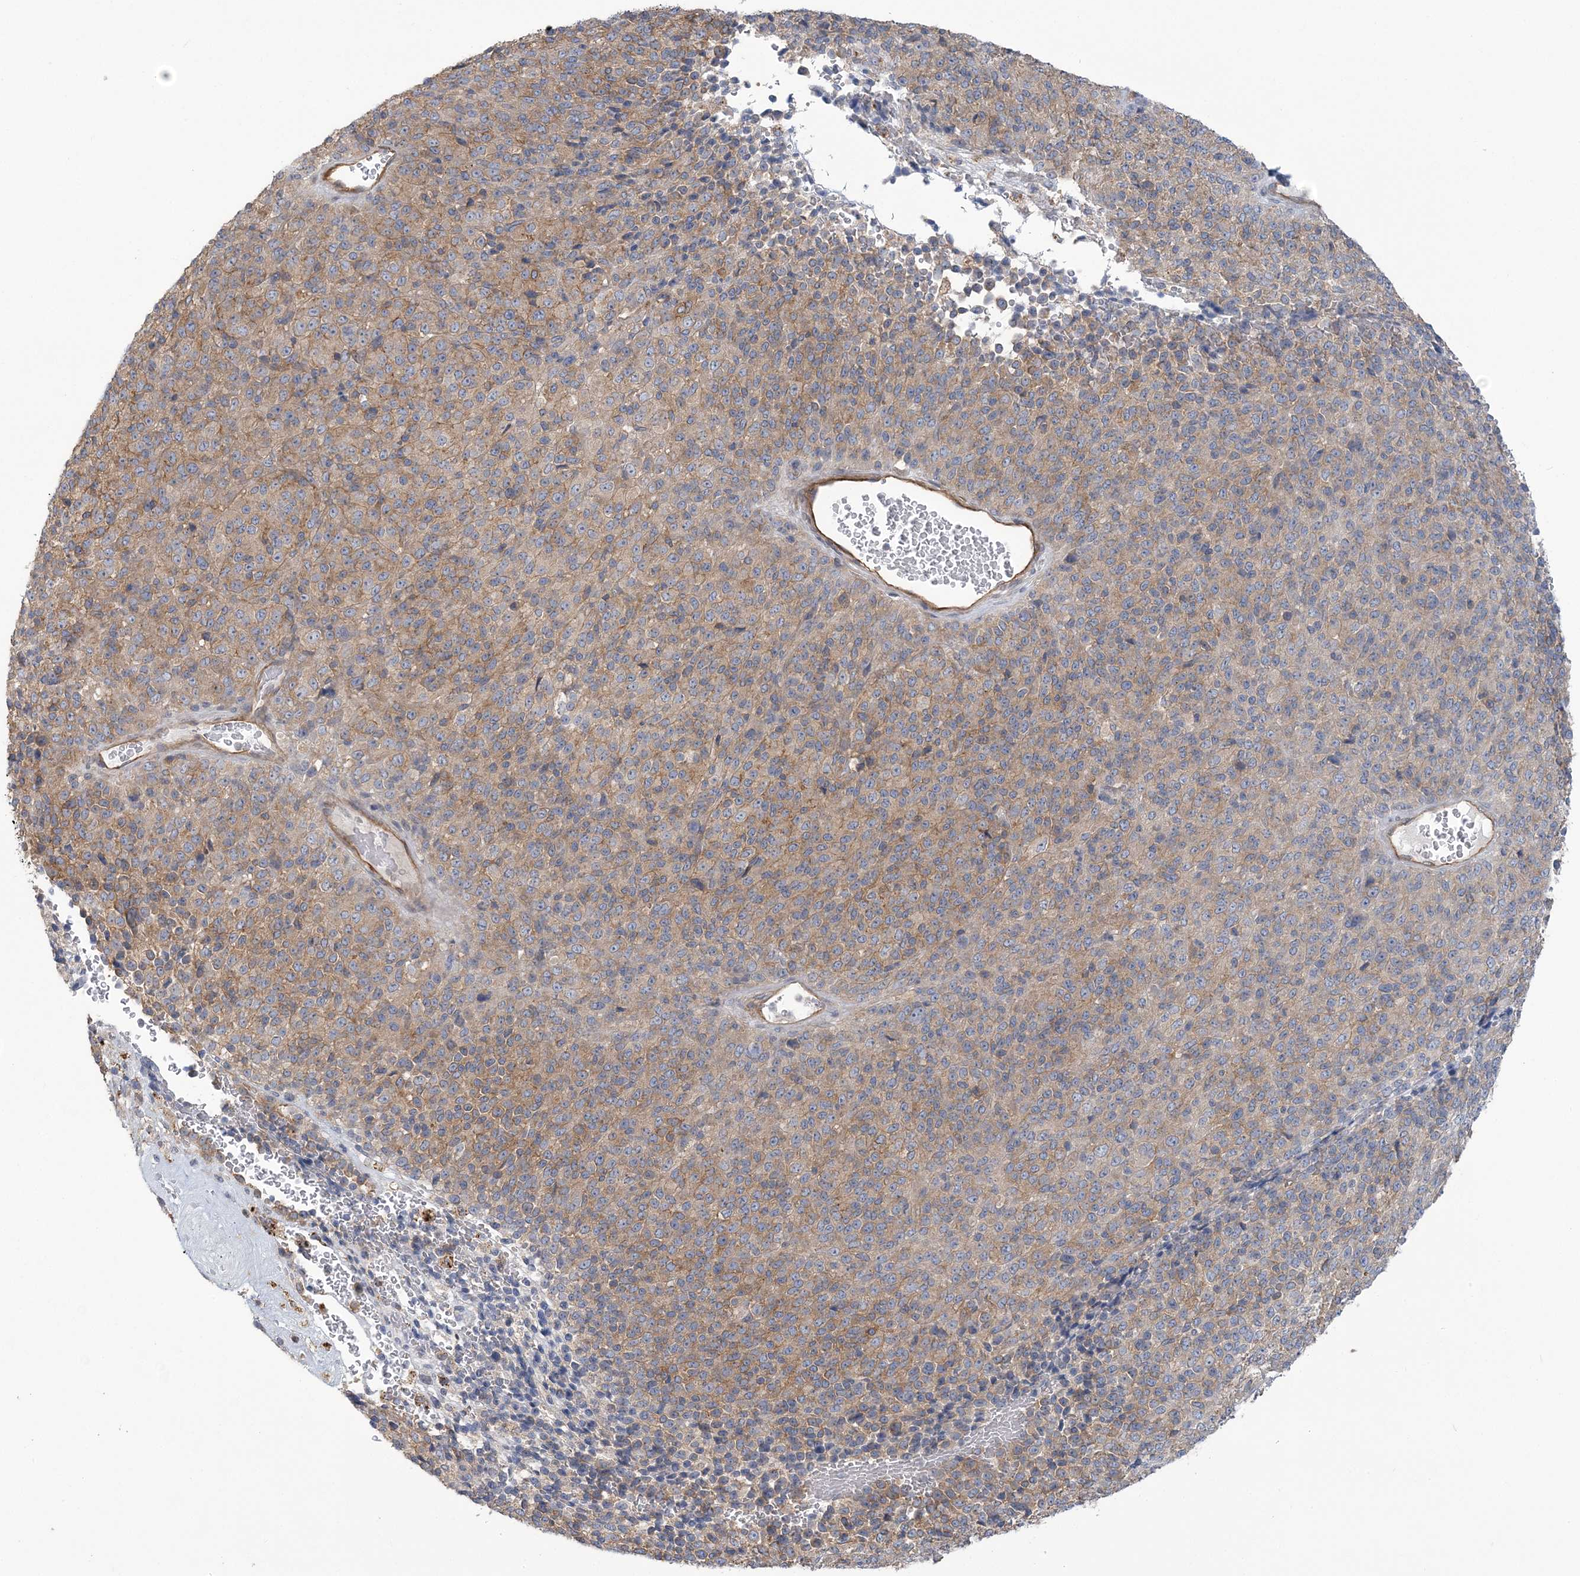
{"staining": {"intensity": "weak", "quantity": "25%-75%", "location": "cytoplasmic/membranous"}, "tissue": "melanoma", "cell_type": "Tumor cells", "image_type": "cancer", "snomed": [{"axis": "morphology", "description": "Malignant melanoma, Metastatic site"}, {"axis": "topography", "description": "Brain"}], "caption": "High-power microscopy captured an immunohistochemistry micrograph of malignant melanoma (metastatic site), revealing weak cytoplasmic/membranous expression in about 25%-75% of tumor cells.", "gene": "RAI14", "patient": {"sex": "female", "age": 56}}